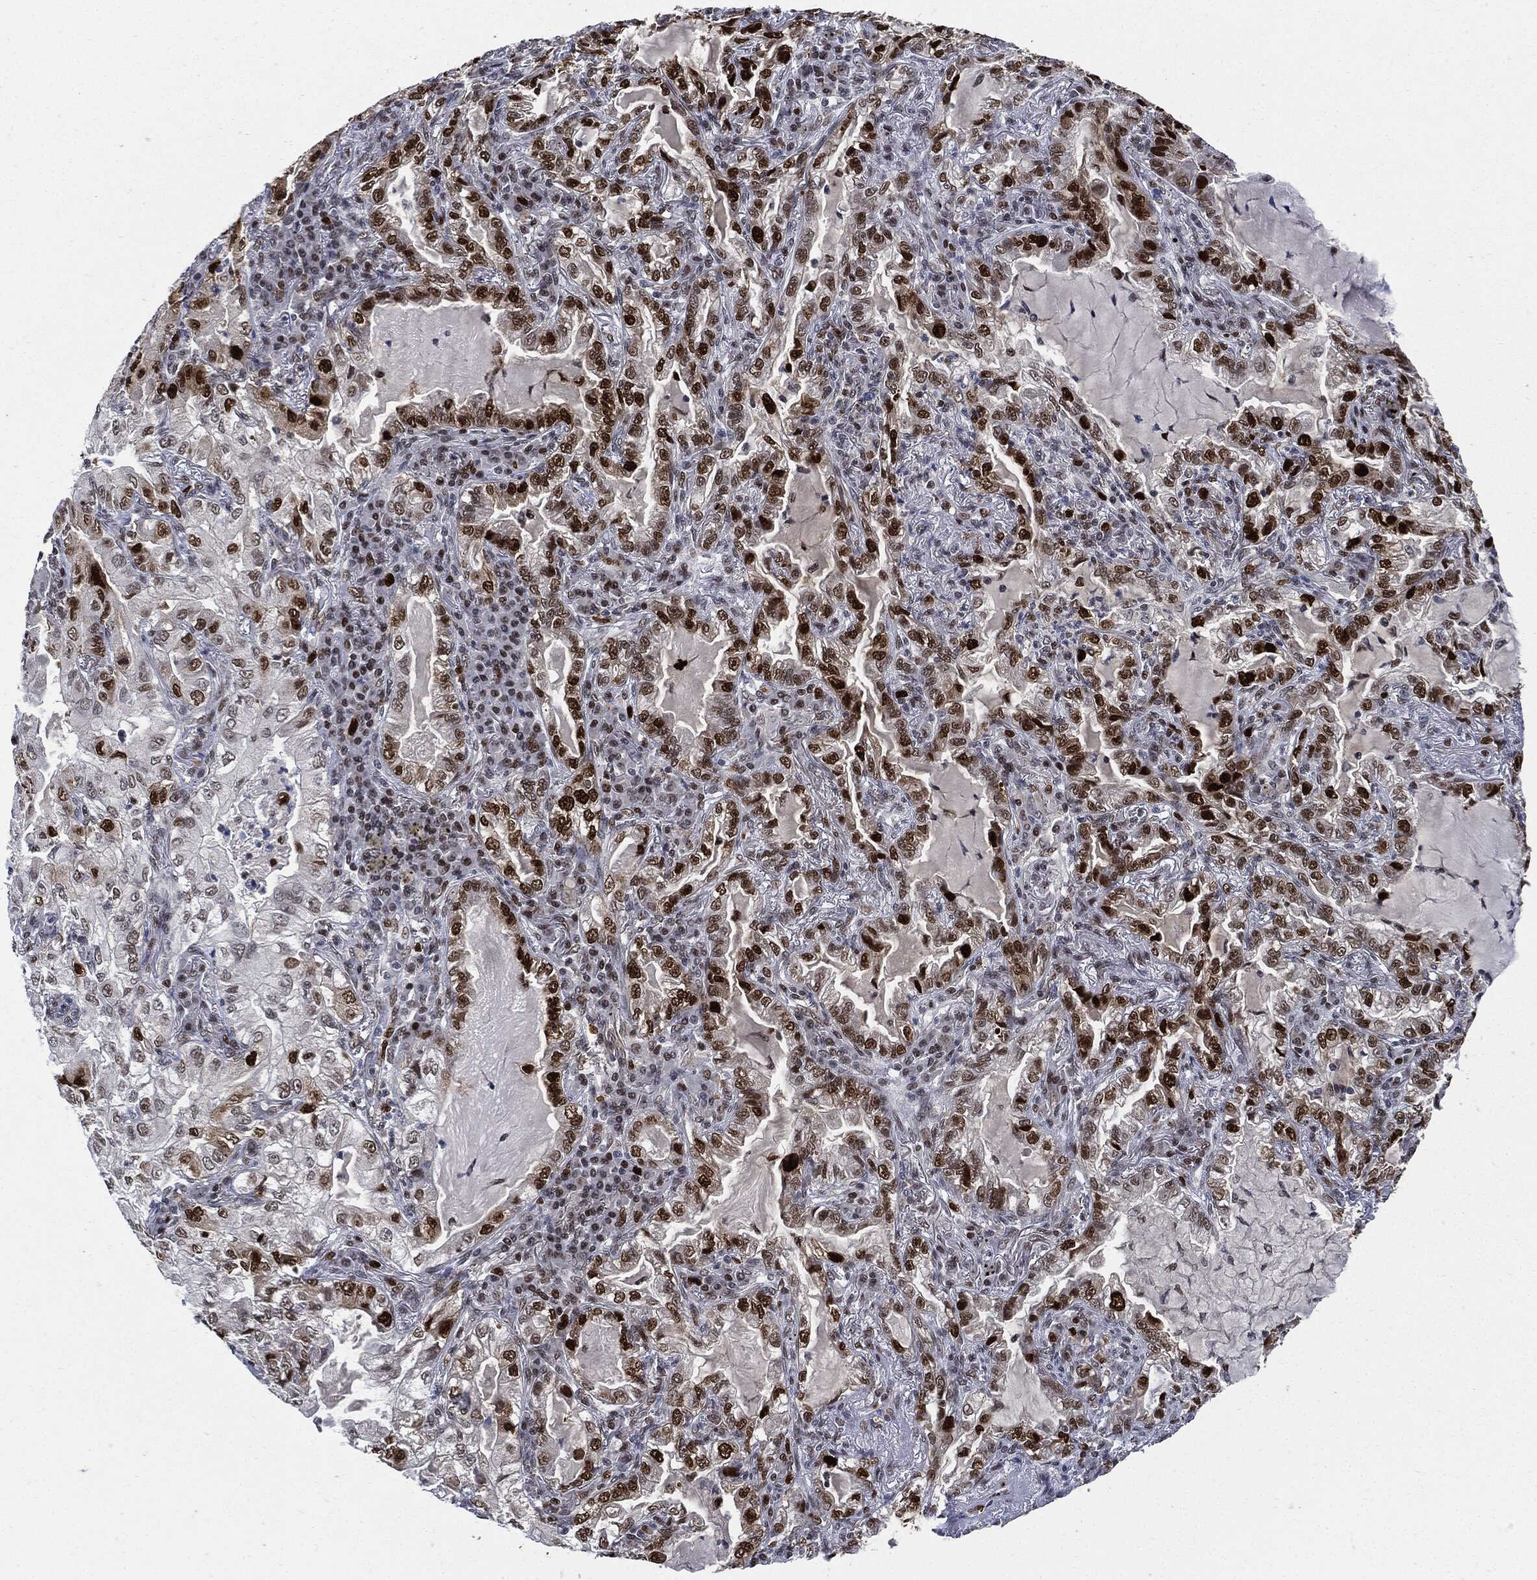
{"staining": {"intensity": "strong", "quantity": "25%-75%", "location": "nuclear"}, "tissue": "lung cancer", "cell_type": "Tumor cells", "image_type": "cancer", "snomed": [{"axis": "morphology", "description": "Adenocarcinoma, NOS"}, {"axis": "topography", "description": "Lung"}], "caption": "Protein expression analysis of adenocarcinoma (lung) demonstrates strong nuclear expression in about 25%-75% of tumor cells. The protein of interest is shown in brown color, while the nuclei are stained blue.", "gene": "PCNA", "patient": {"sex": "female", "age": 73}}